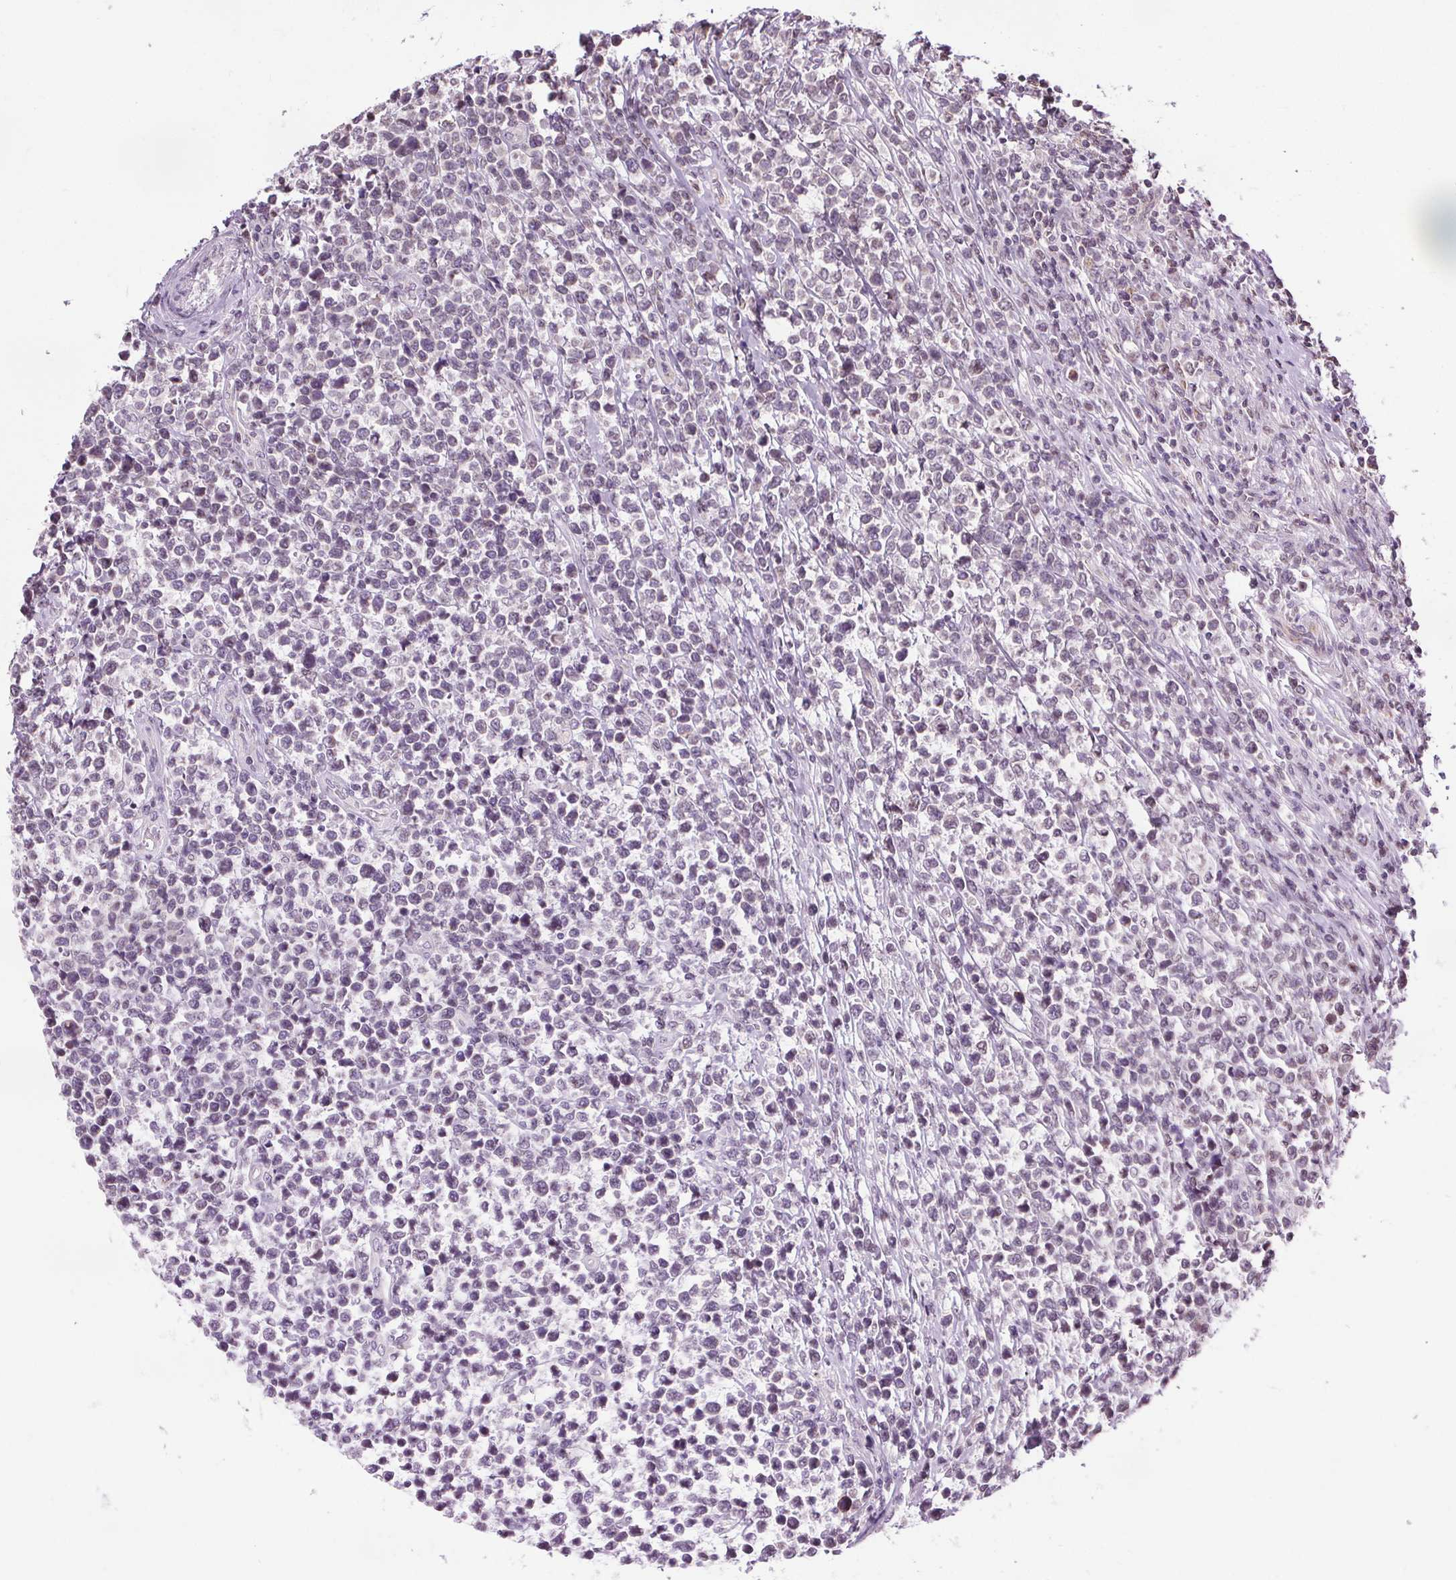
{"staining": {"intensity": "negative", "quantity": "none", "location": "none"}, "tissue": "lymphoma", "cell_type": "Tumor cells", "image_type": "cancer", "snomed": [{"axis": "morphology", "description": "Malignant lymphoma, non-Hodgkin's type, High grade"}, {"axis": "topography", "description": "Soft tissue"}], "caption": "Tumor cells show no significant protein positivity in high-grade malignant lymphoma, non-Hodgkin's type.", "gene": "LFNG", "patient": {"sex": "female", "age": 56}}